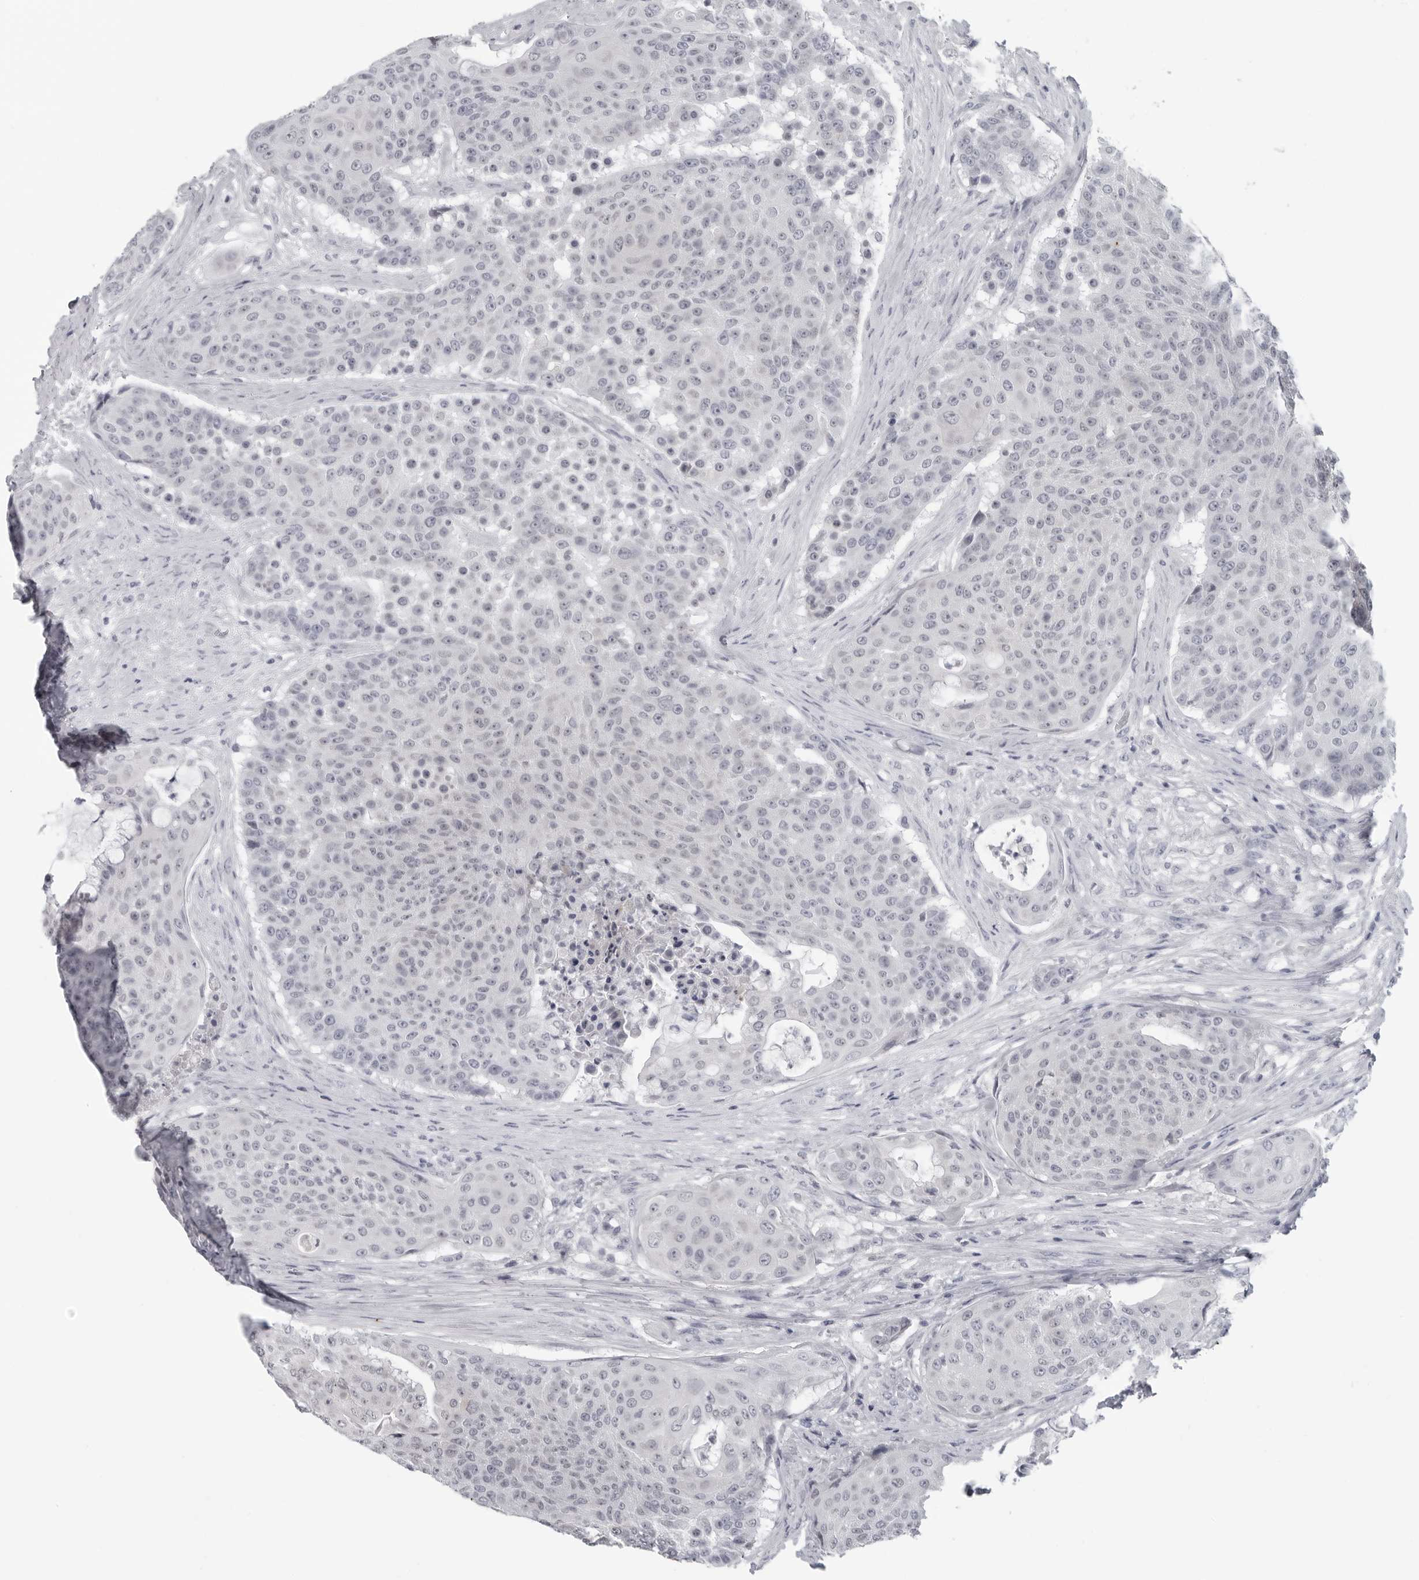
{"staining": {"intensity": "negative", "quantity": "none", "location": "none"}, "tissue": "urothelial cancer", "cell_type": "Tumor cells", "image_type": "cancer", "snomed": [{"axis": "morphology", "description": "Urothelial carcinoma, High grade"}, {"axis": "topography", "description": "Urinary bladder"}], "caption": "The immunohistochemistry photomicrograph has no significant positivity in tumor cells of urothelial cancer tissue. (DAB immunohistochemistry, high magnification).", "gene": "OPLAH", "patient": {"sex": "female", "age": 63}}